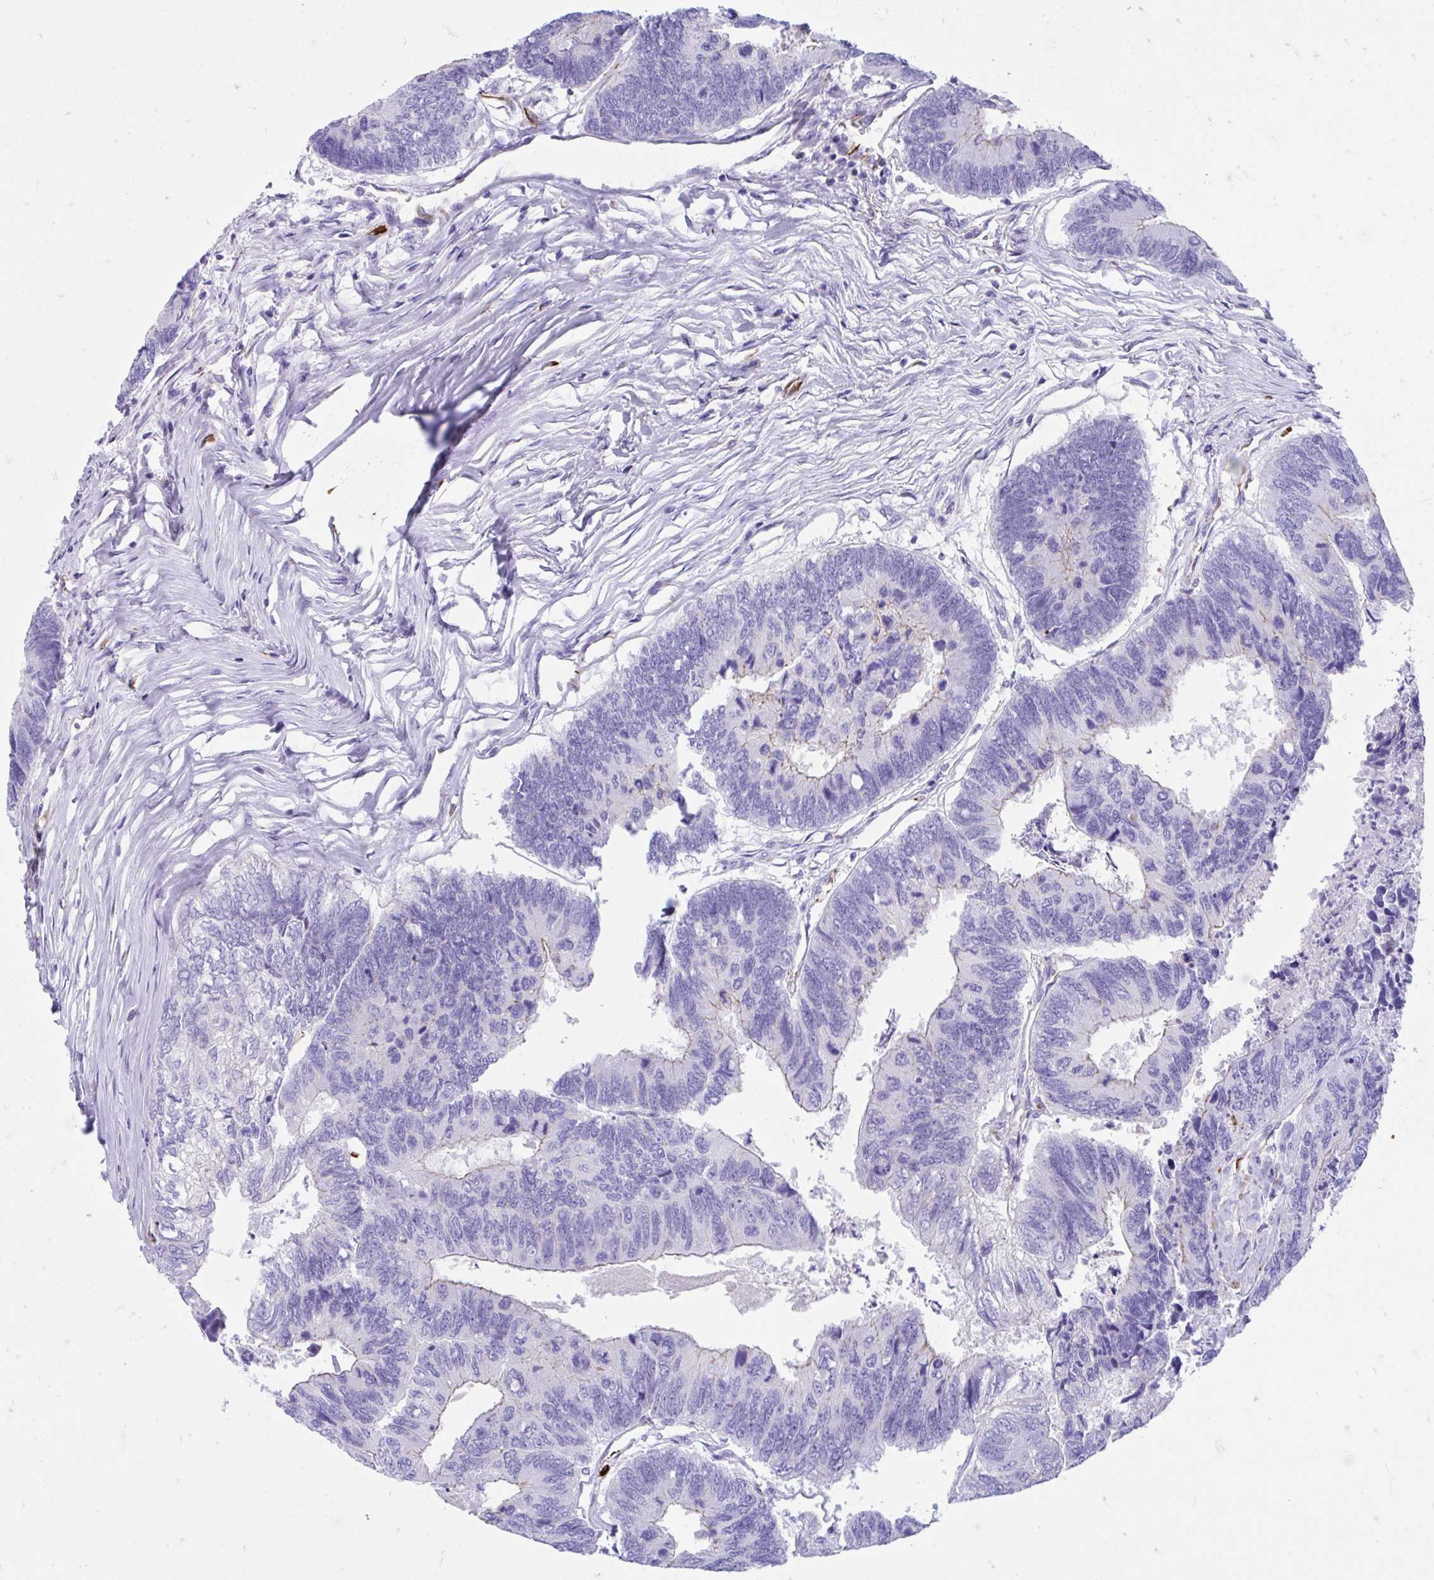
{"staining": {"intensity": "weak", "quantity": "<25%", "location": "cytoplasmic/membranous"}, "tissue": "colorectal cancer", "cell_type": "Tumor cells", "image_type": "cancer", "snomed": [{"axis": "morphology", "description": "Adenocarcinoma, NOS"}, {"axis": "topography", "description": "Colon"}], "caption": "The histopathology image reveals no significant staining in tumor cells of adenocarcinoma (colorectal).", "gene": "ZNF699", "patient": {"sex": "female", "age": 67}}